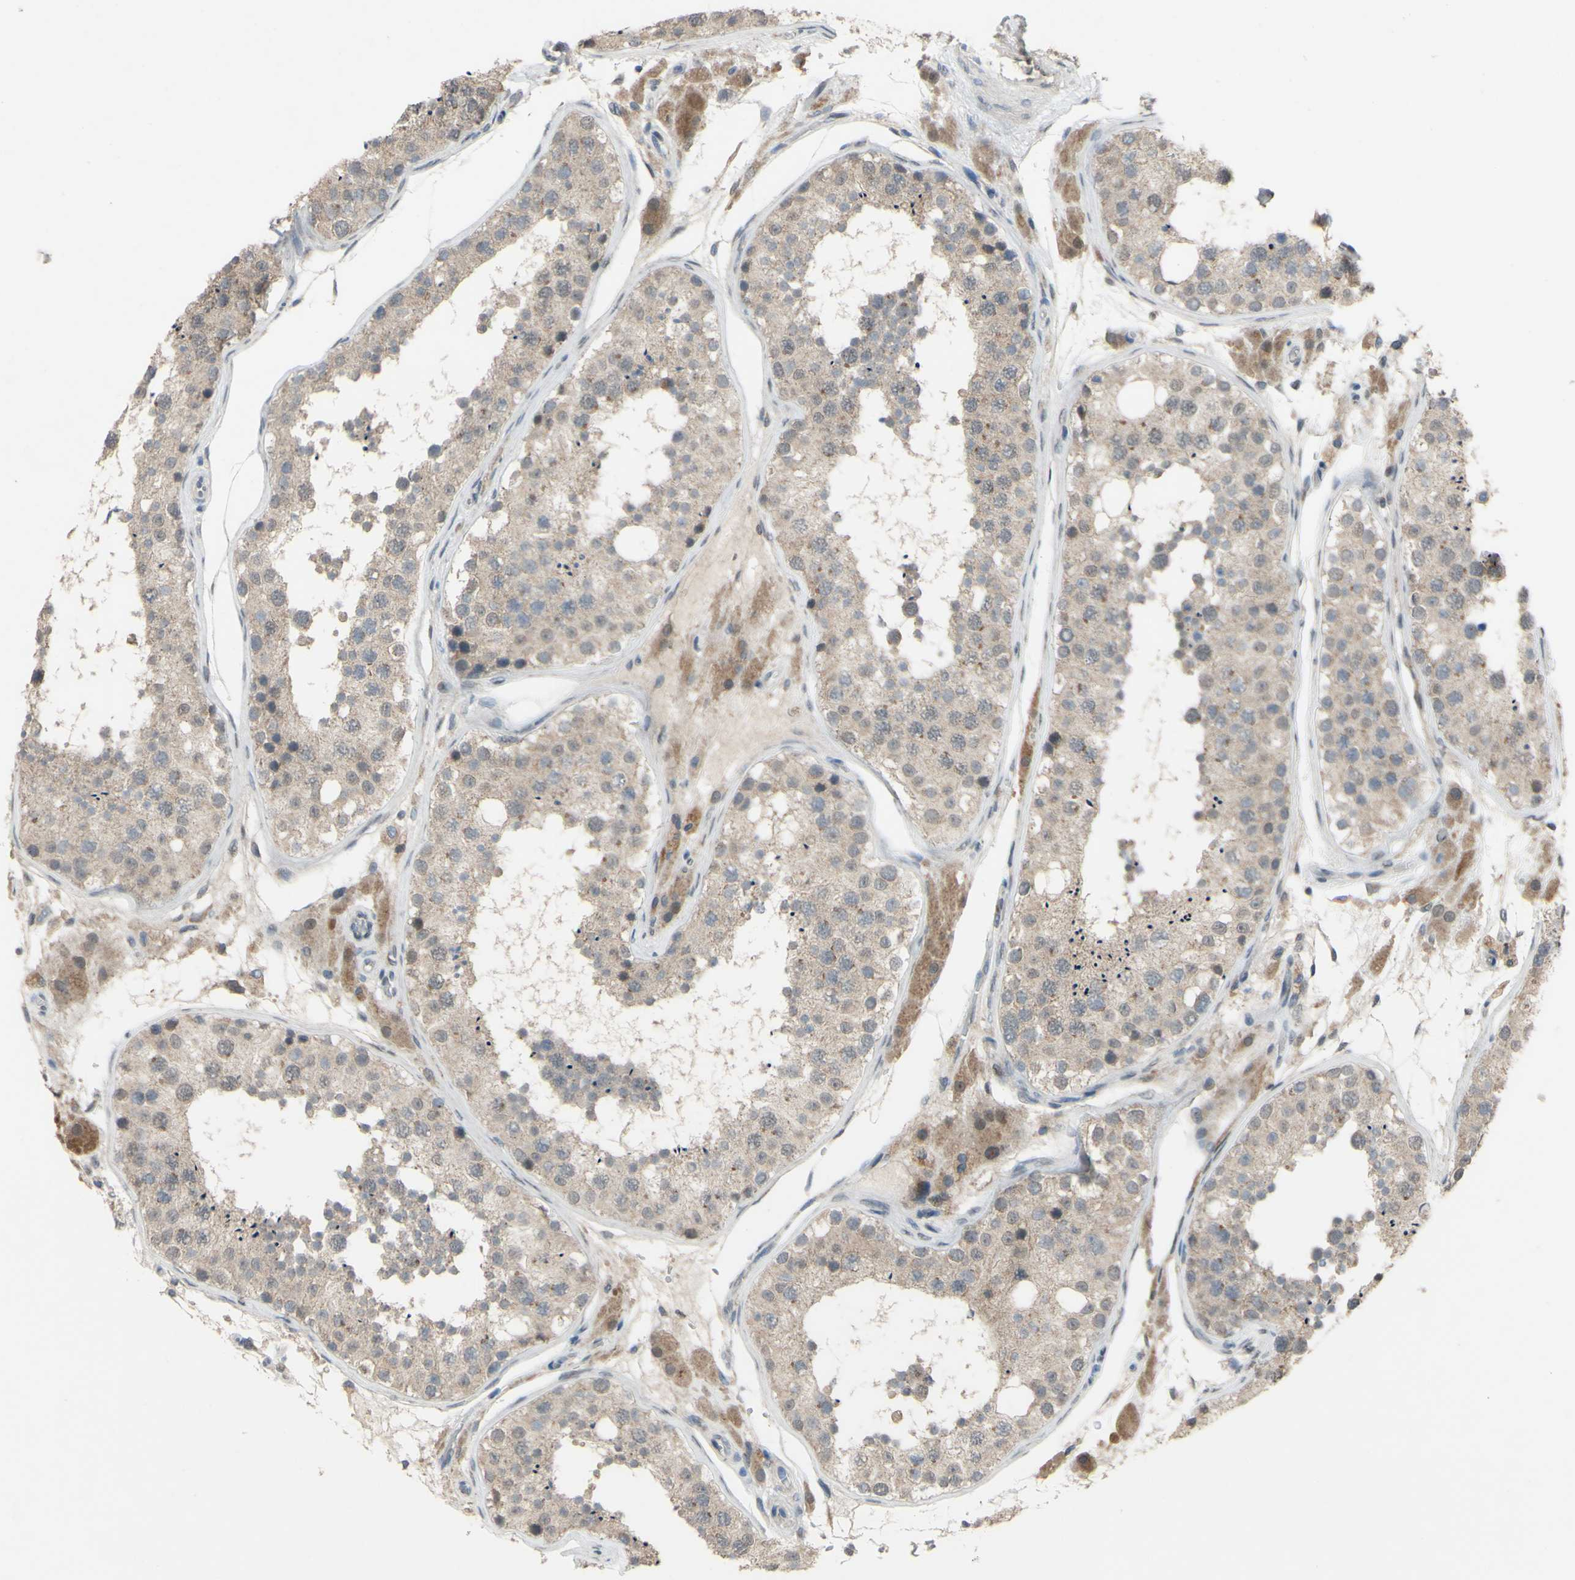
{"staining": {"intensity": "weak", "quantity": ">75%", "location": "cytoplasmic/membranous"}, "tissue": "testis", "cell_type": "Cells in seminiferous ducts", "image_type": "normal", "snomed": [{"axis": "morphology", "description": "Normal tissue, NOS"}, {"axis": "topography", "description": "Testis"}], "caption": "Immunohistochemistry of benign human testis demonstrates low levels of weak cytoplasmic/membranous expression in about >75% of cells in seminiferous ducts. The staining is performed using DAB brown chromogen to label protein expression. The nuclei are counter-stained blue using hematoxylin.", "gene": "CDCP1", "patient": {"sex": "male", "age": 26}}